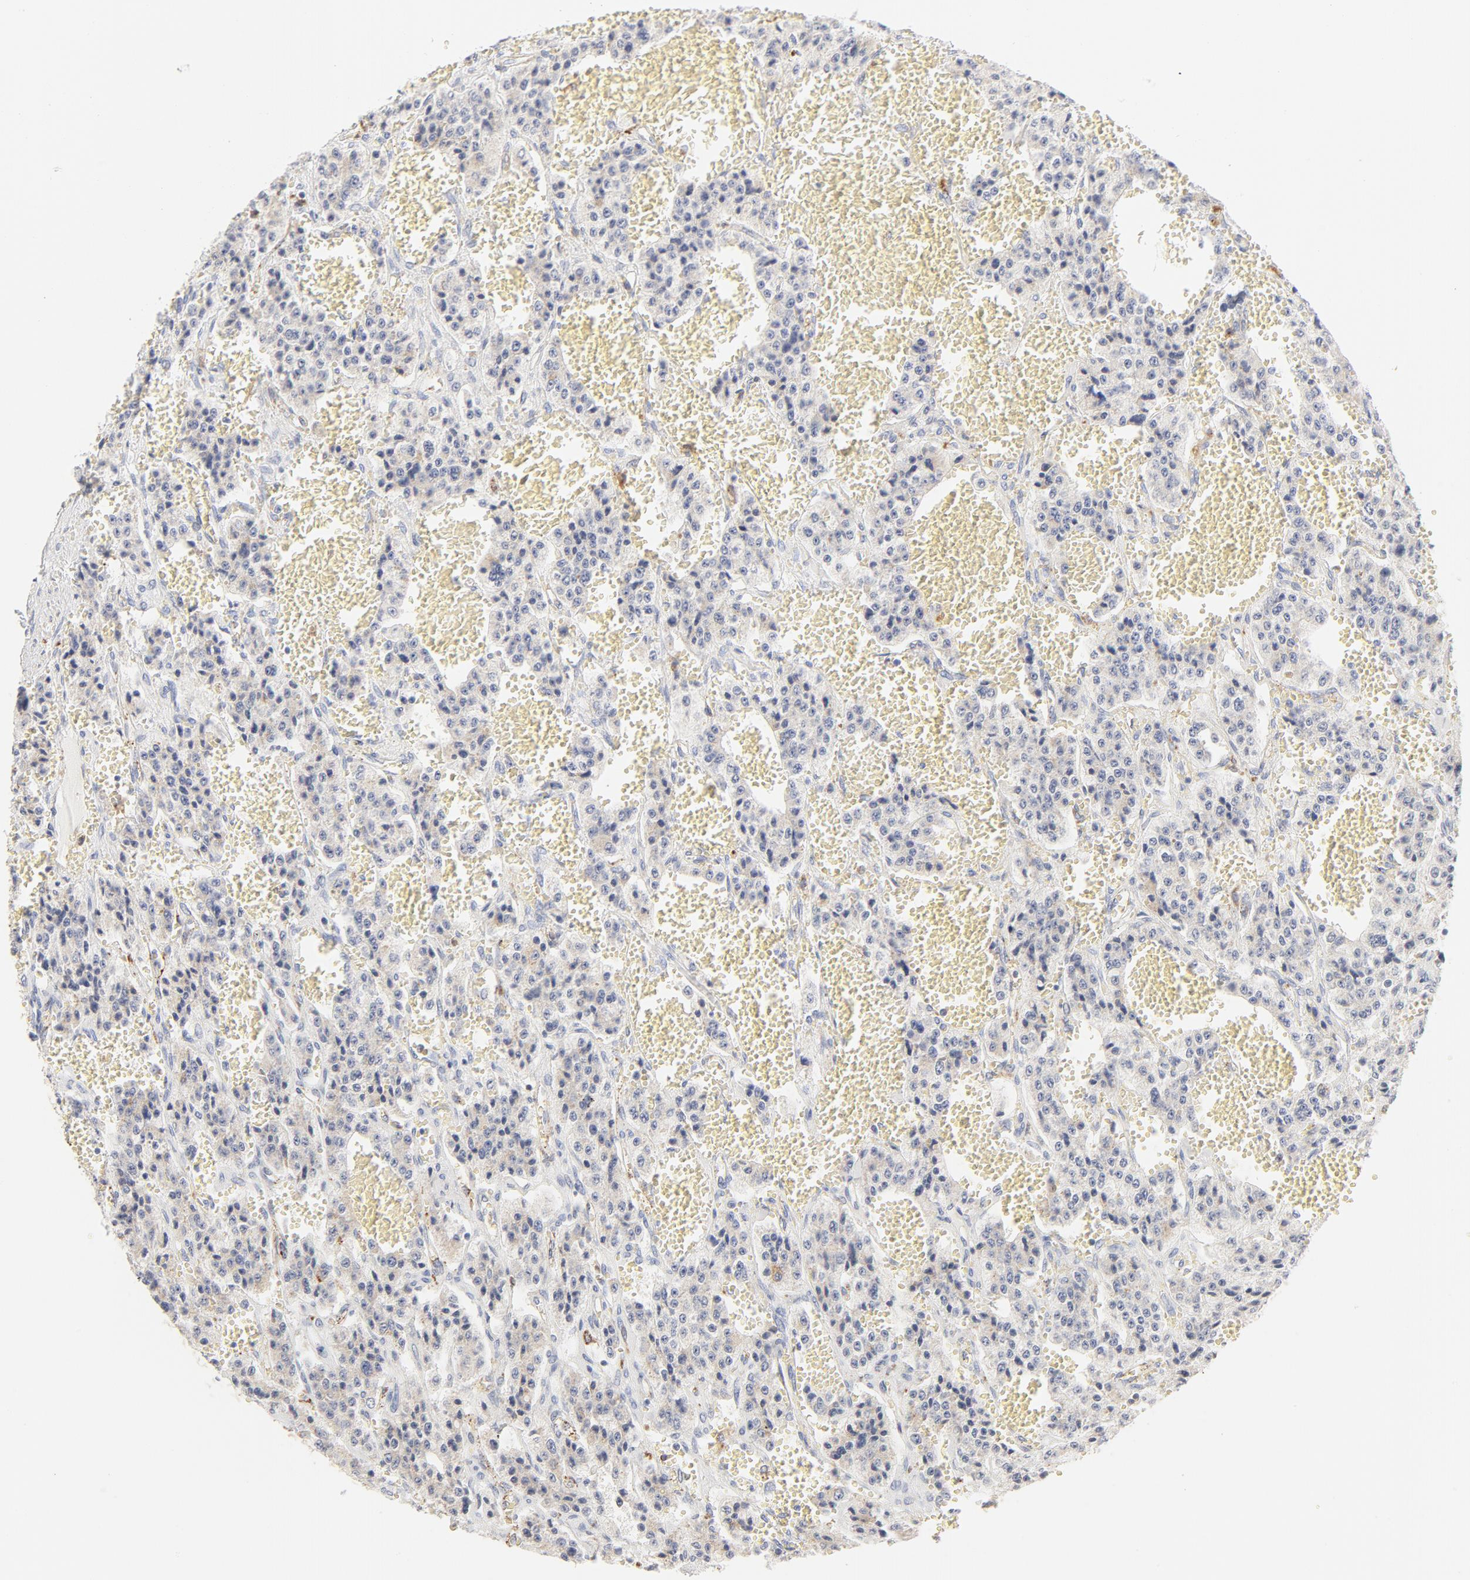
{"staining": {"intensity": "weak", "quantity": ">75%", "location": "cytoplasmic/membranous"}, "tissue": "carcinoid", "cell_type": "Tumor cells", "image_type": "cancer", "snomed": [{"axis": "morphology", "description": "Carcinoid, malignant, NOS"}, {"axis": "topography", "description": "Small intestine"}], "caption": "Carcinoid tissue exhibits weak cytoplasmic/membranous positivity in approximately >75% of tumor cells, visualized by immunohistochemistry.", "gene": "CTSH", "patient": {"sex": "male", "age": 52}}